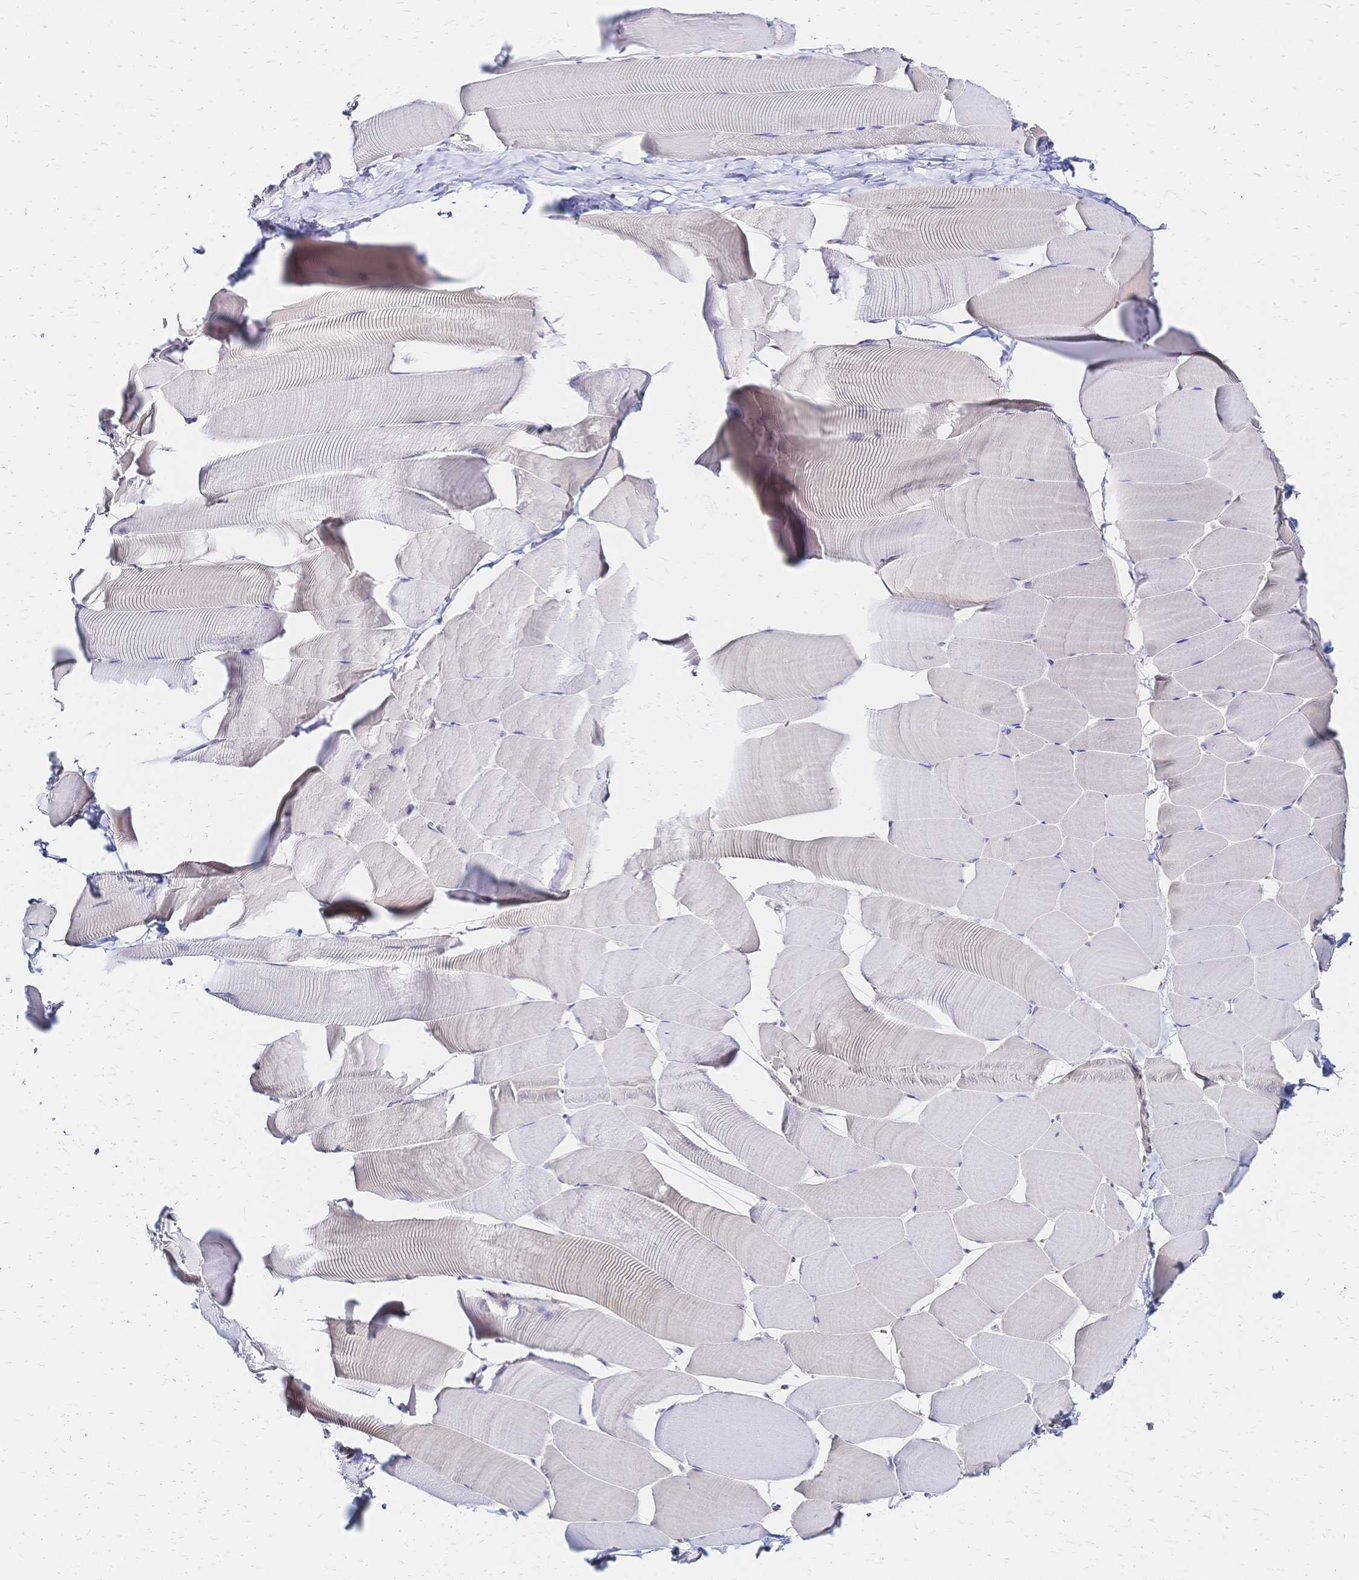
{"staining": {"intensity": "negative", "quantity": "none", "location": "none"}, "tissue": "skeletal muscle", "cell_type": "Myocytes", "image_type": "normal", "snomed": [{"axis": "morphology", "description": "Normal tissue, NOS"}, {"axis": "topography", "description": "Skeletal muscle"}], "caption": "High magnification brightfield microscopy of unremarkable skeletal muscle stained with DAB (brown) and counterstained with hematoxylin (blue): myocytes show no significant staining. (DAB (3,3'-diaminobenzidine) immunohistochemistry with hematoxylin counter stain).", "gene": "SLC5A1", "patient": {"sex": "male", "age": 25}}